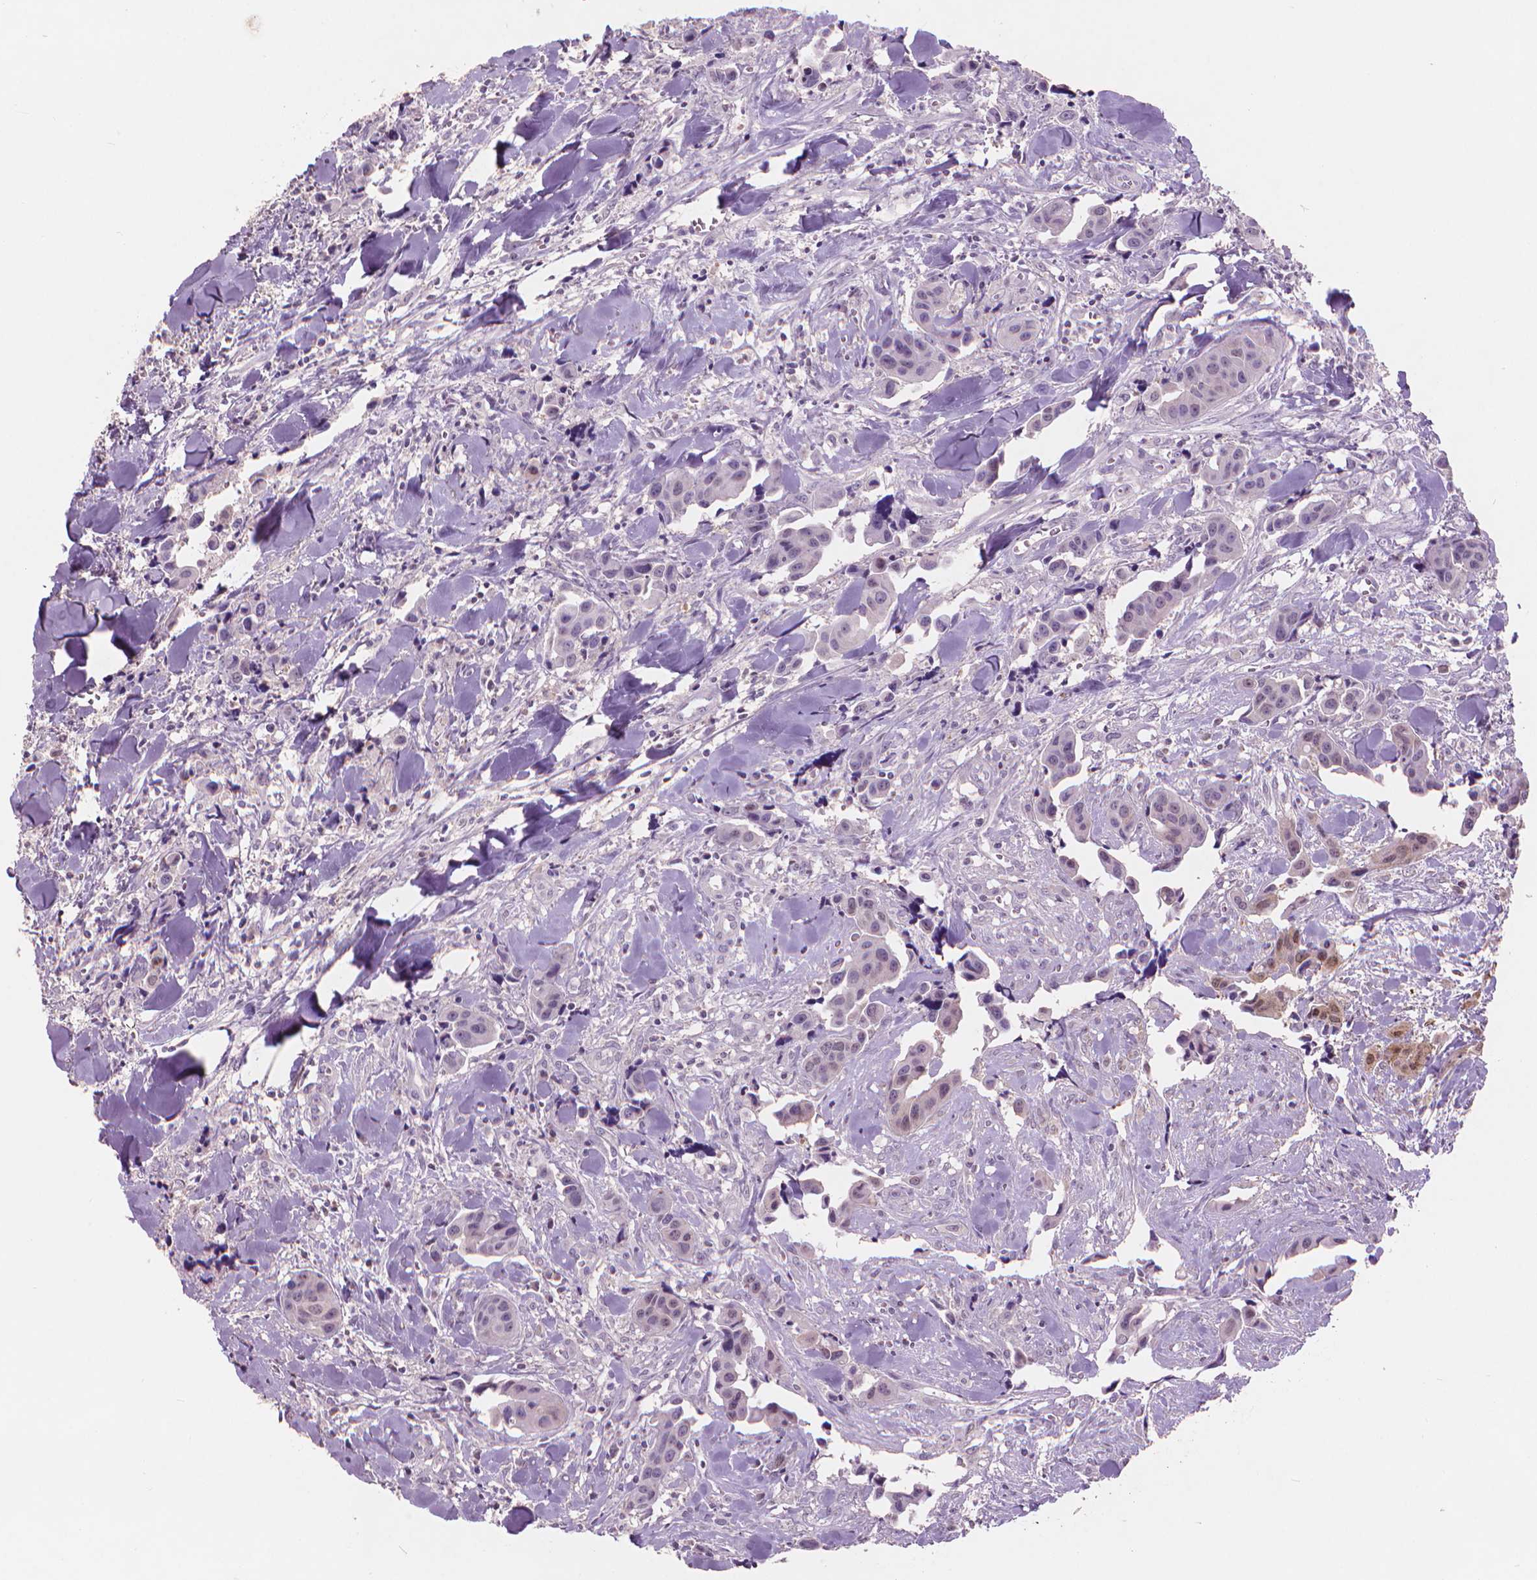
{"staining": {"intensity": "negative", "quantity": "none", "location": "none"}, "tissue": "head and neck cancer", "cell_type": "Tumor cells", "image_type": "cancer", "snomed": [{"axis": "morphology", "description": "Adenocarcinoma, NOS"}, {"axis": "topography", "description": "Head-Neck"}], "caption": "There is no significant expression in tumor cells of head and neck cancer (adenocarcinoma).", "gene": "ENO2", "patient": {"sex": "male", "age": 76}}